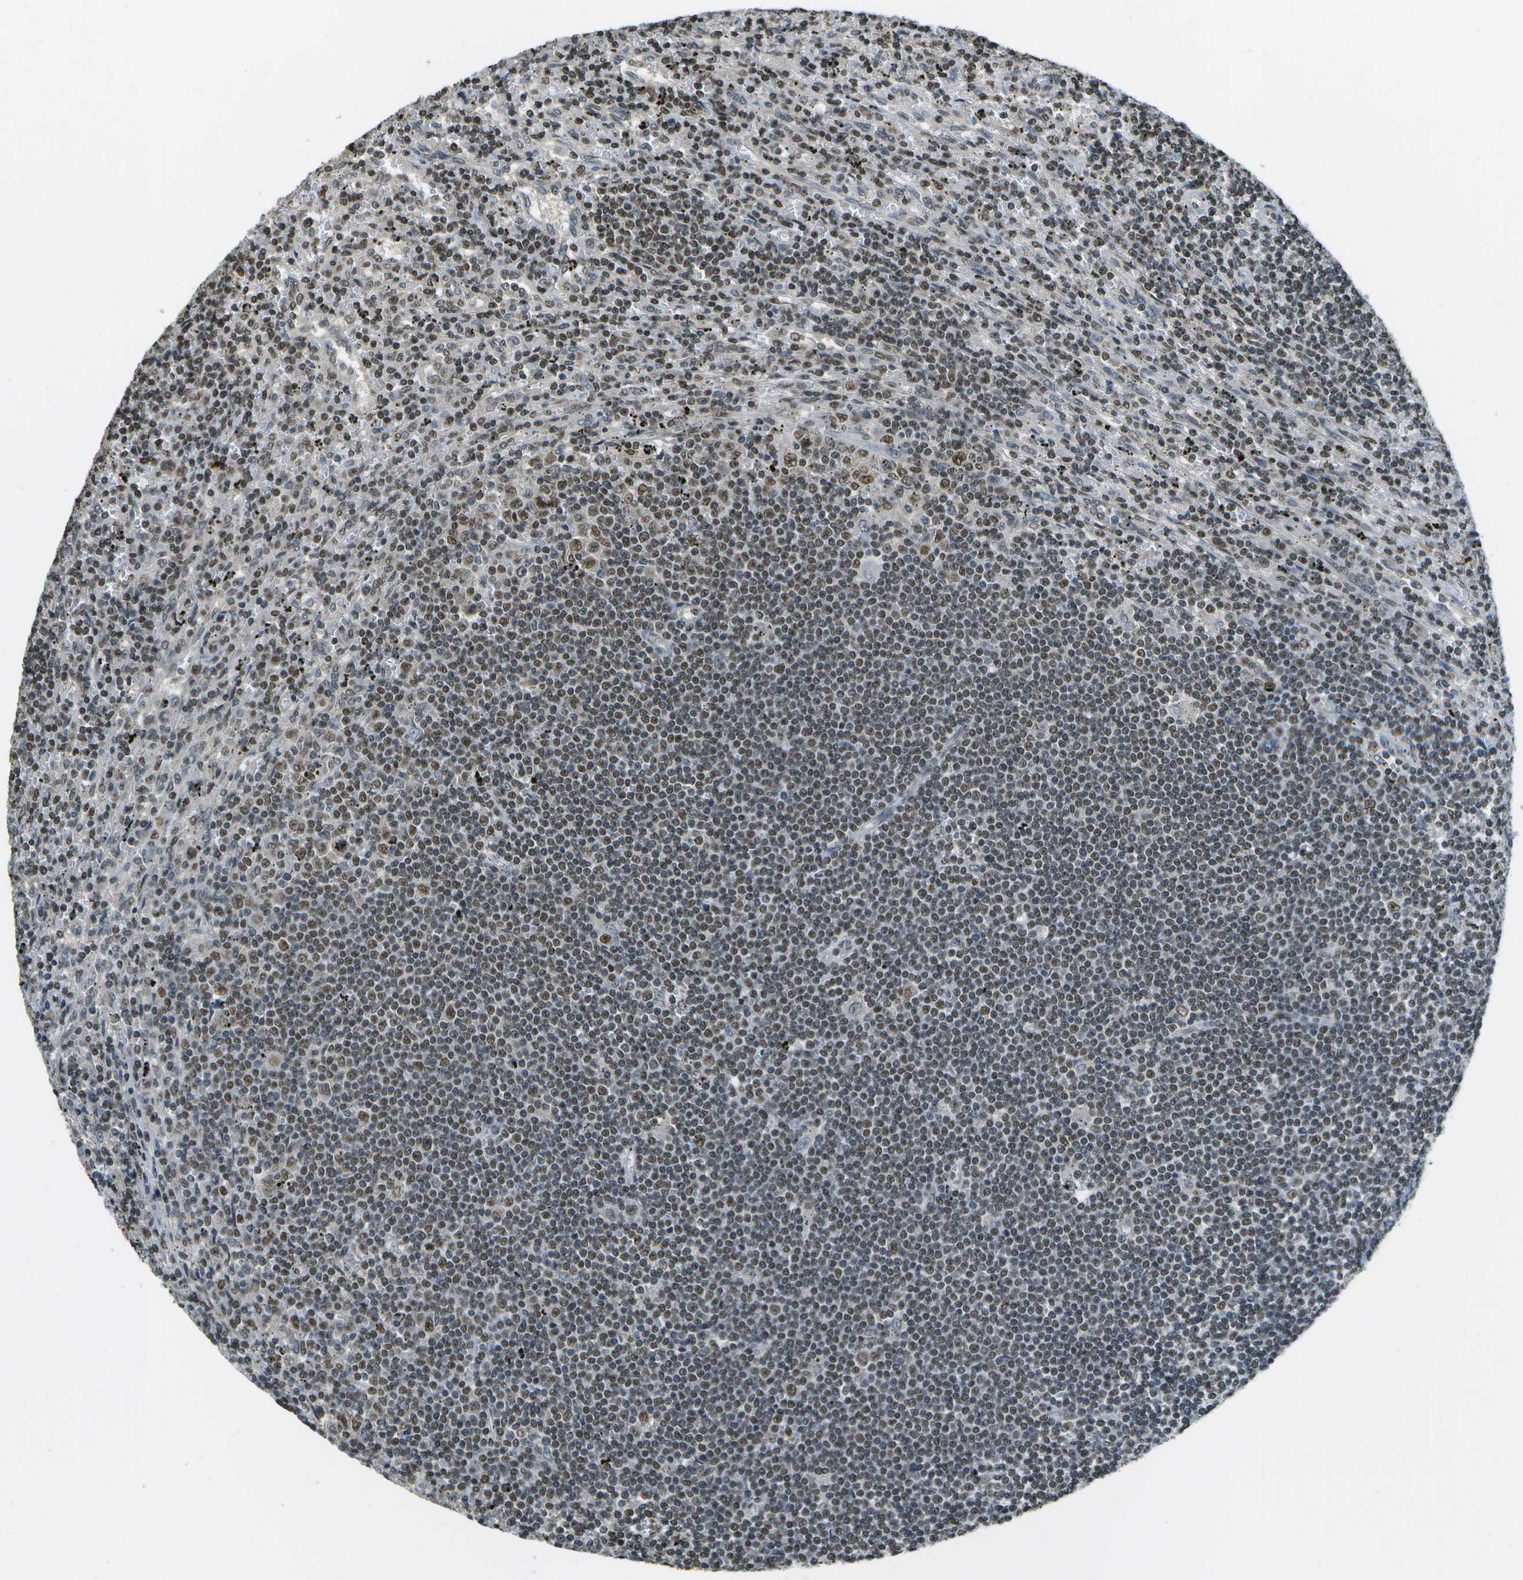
{"staining": {"intensity": "weak", "quantity": ">75%", "location": "nuclear"}, "tissue": "lymphoma", "cell_type": "Tumor cells", "image_type": "cancer", "snomed": [{"axis": "morphology", "description": "Malignant lymphoma, non-Hodgkin's type, Low grade"}, {"axis": "topography", "description": "Spleen"}], "caption": "This is a micrograph of immunohistochemistry staining of low-grade malignant lymphoma, non-Hodgkin's type, which shows weak expression in the nuclear of tumor cells.", "gene": "ABL2", "patient": {"sex": "male", "age": 76}}